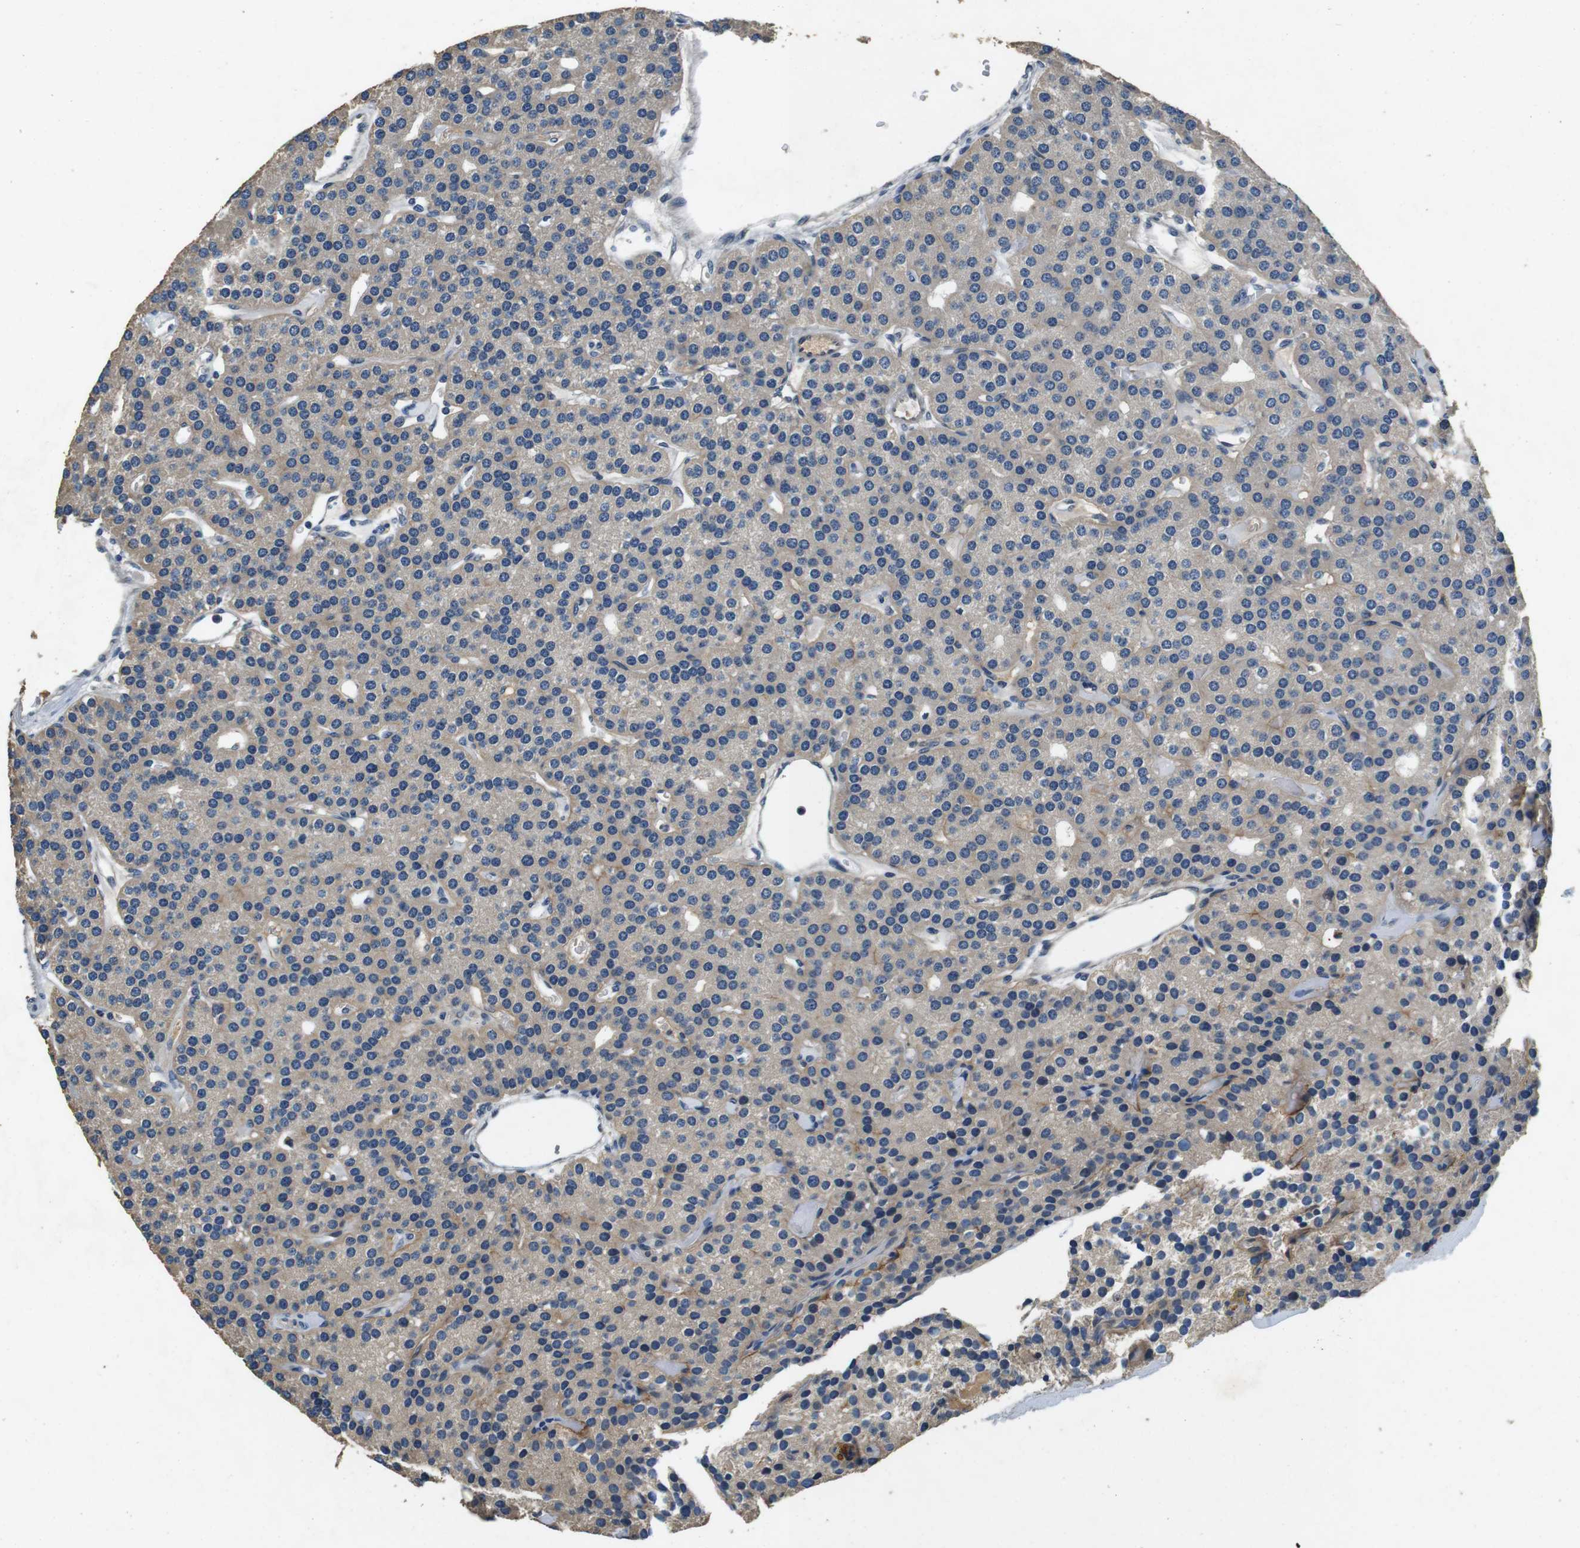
{"staining": {"intensity": "weak", "quantity": ">75%", "location": "cytoplasmic/membranous"}, "tissue": "parathyroid gland", "cell_type": "Glandular cells", "image_type": "normal", "snomed": [{"axis": "morphology", "description": "Normal tissue, NOS"}, {"axis": "morphology", "description": "Adenoma, NOS"}, {"axis": "topography", "description": "Parathyroid gland"}], "caption": "A histopathology image of human parathyroid gland stained for a protein shows weak cytoplasmic/membranous brown staining in glandular cells.", "gene": "DTNA", "patient": {"sex": "female", "age": 86}}